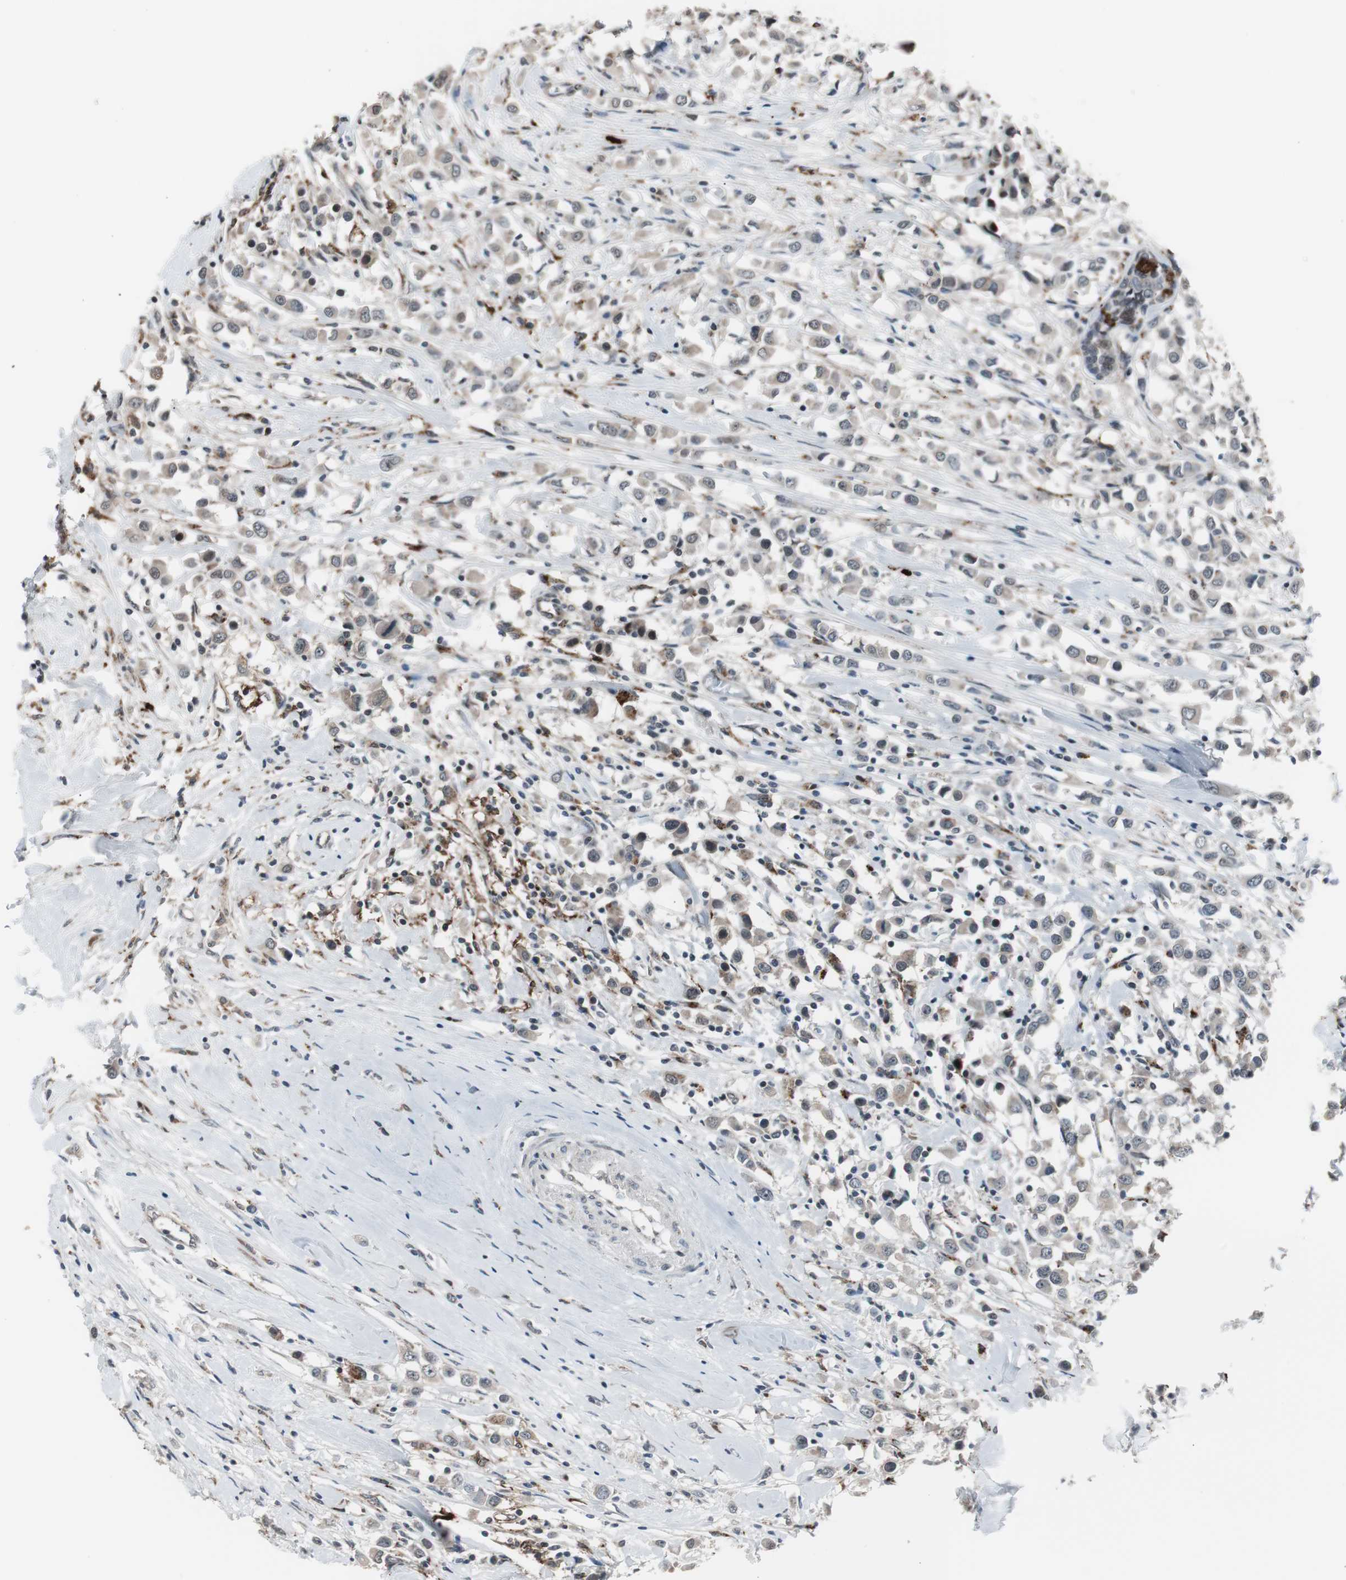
{"staining": {"intensity": "weak", "quantity": "25%-75%", "location": "cytoplasmic/membranous"}, "tissue": "breast cancer", "cell_type": "Tumor cells", "image_type": "cancer", "snomed": [{"axis": "morphology", "description": "Duct carcinoma"}, {"axis": "topography", "description": "Breast"}], "caption": "DAB immunohistochemical staining of human breast intraductal carcinoma displays weak cytoplasmic/membranous protein positivity in about 25%-75% of tumor cells.", "gene": "BOLA1", "patient": {"sex": "female", "age": 61}}